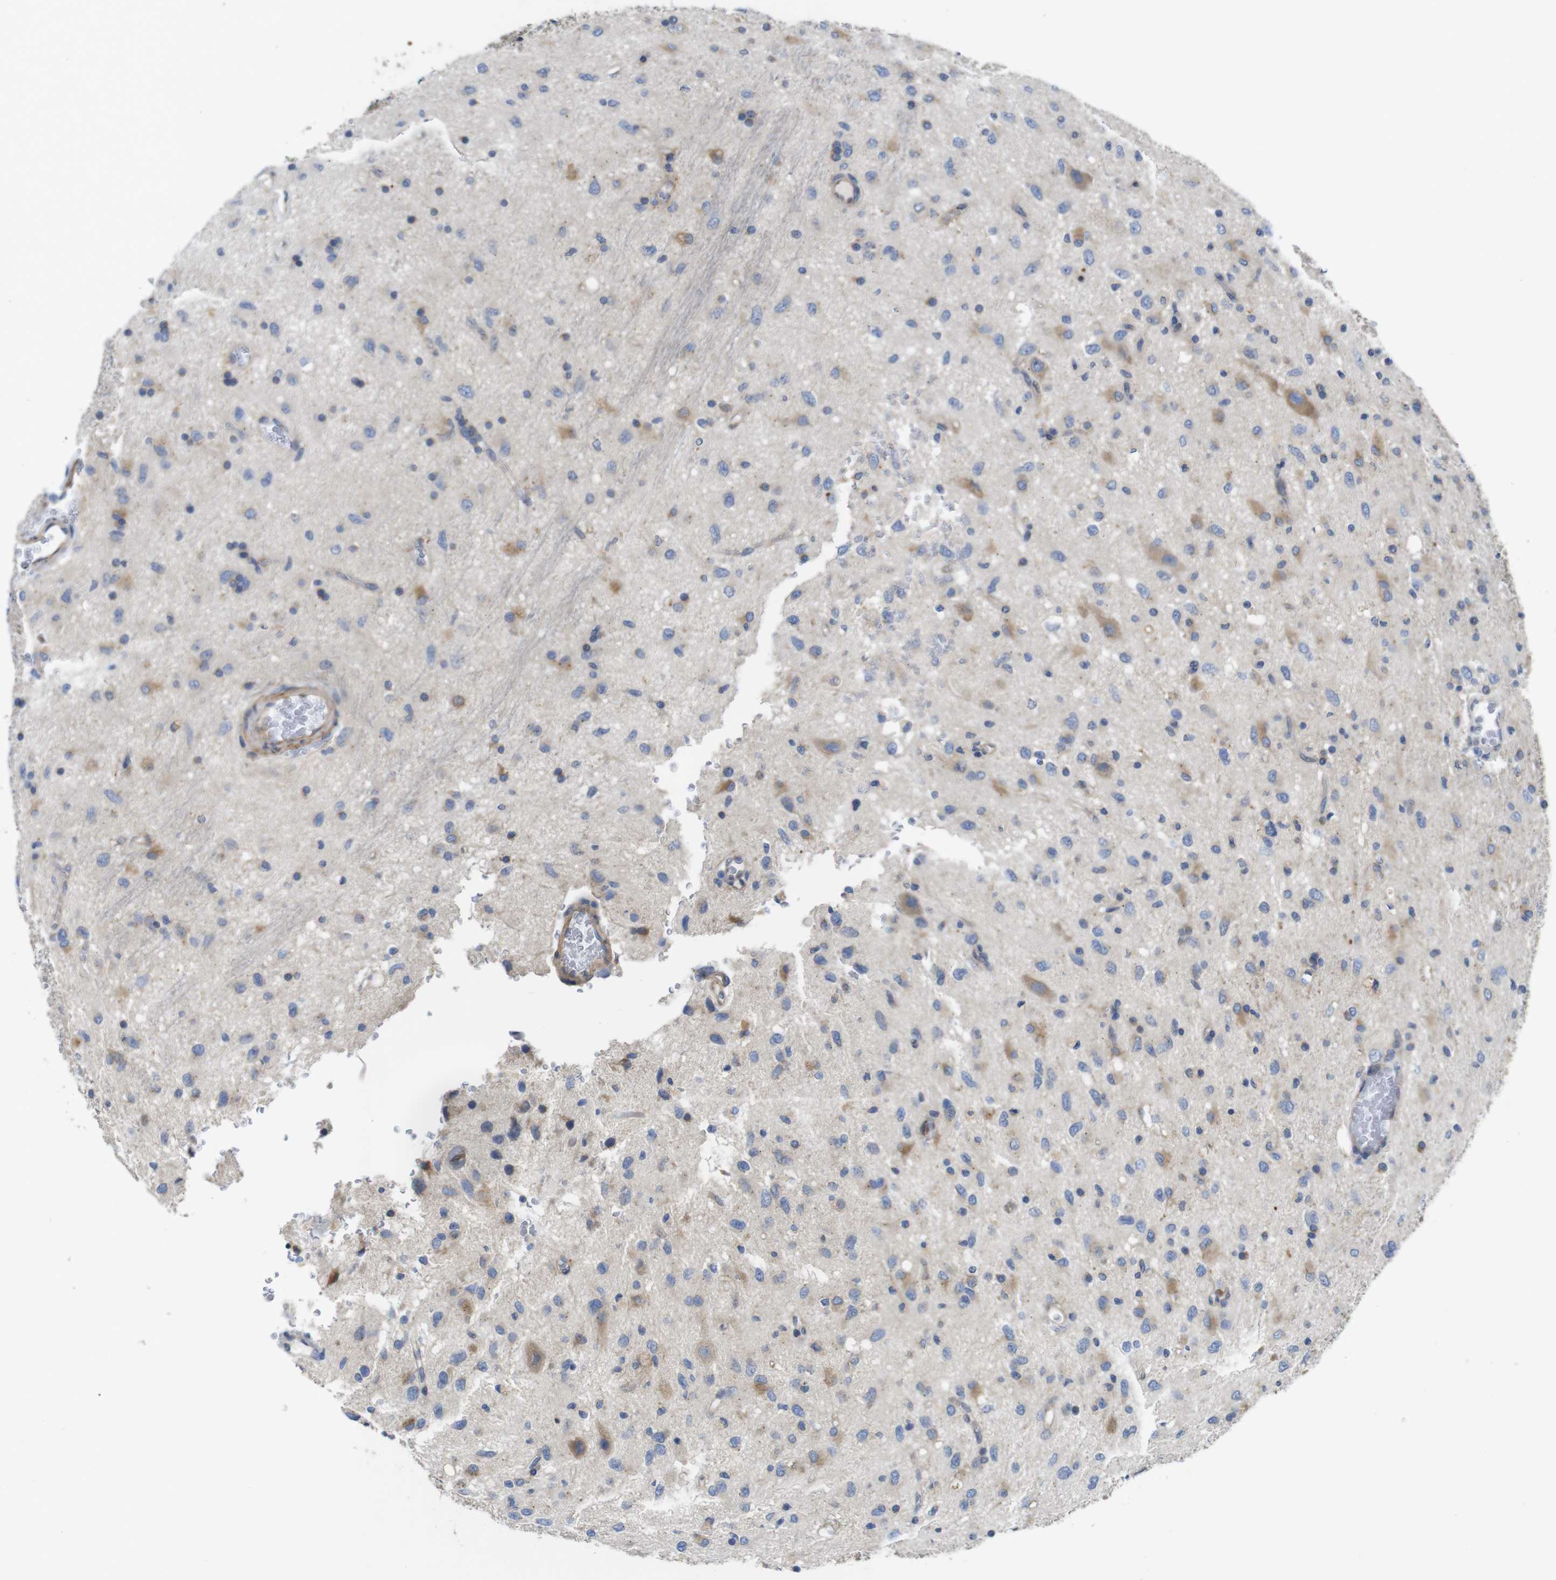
{"staining": {"intensity": "weak", "quantity": "25%-75%", "location": "cytoplasmic/membranous"}, "tissue": "glioma", "cell_type": "Tumor cells", "image_type": "cancer", "snomed": [{"axis": "morphology", "description": "Glioma, malignant, Low grade"}, {"axis": "topography", "description": "Brain"}], "caption": "An IHC micrograph of tumor tissue is shown. Protein staining in brown shows weak cytoplasmic/membranous positivity in glioma within tumor cells.", "gene": "DDRGK1", "patient": {"sex": "male", "age": 77}}